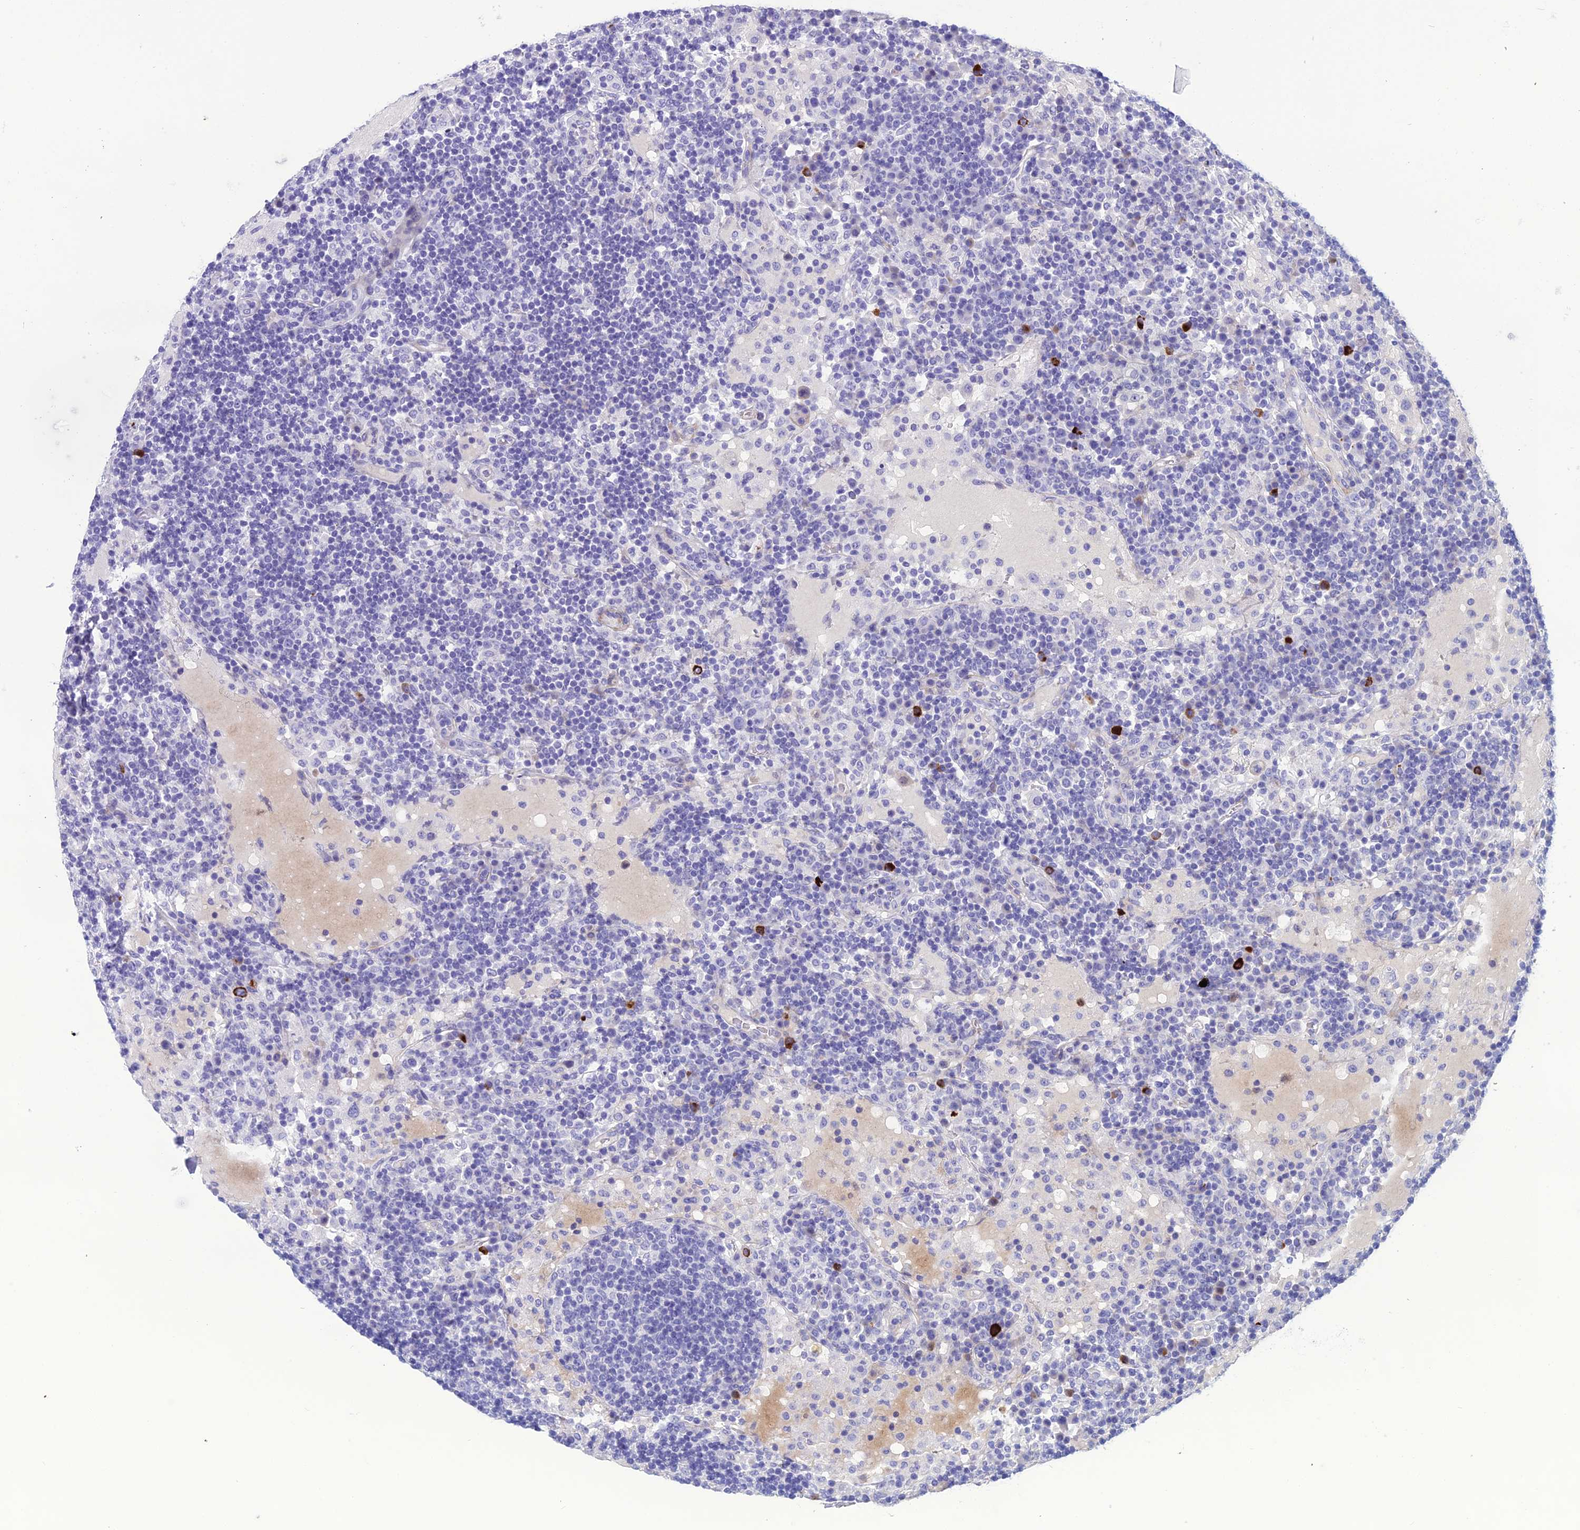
{"staining": {"intensity": "negative", "quantity": "none", "location": "none"}, "tissue": "lymph node", "cell_type": "Germinal center cells", "image_type": "normal", "snomed": [{"axis": "morphology", "description": "Normal tissue, NOS"}, {"axis": "topography", "description": "Lymph node"}], "caption": "A photomicrograph of lymph node stained for a protein reveals no brown staining in germinal center cells. The staining is performed using DAB (3,3'-diaminobenzidine) brown chromogen with nuclei counter-stained in using hematoxylin.", "gene": "OR56B1", "patient": {"sex": "female", "age": 53}}